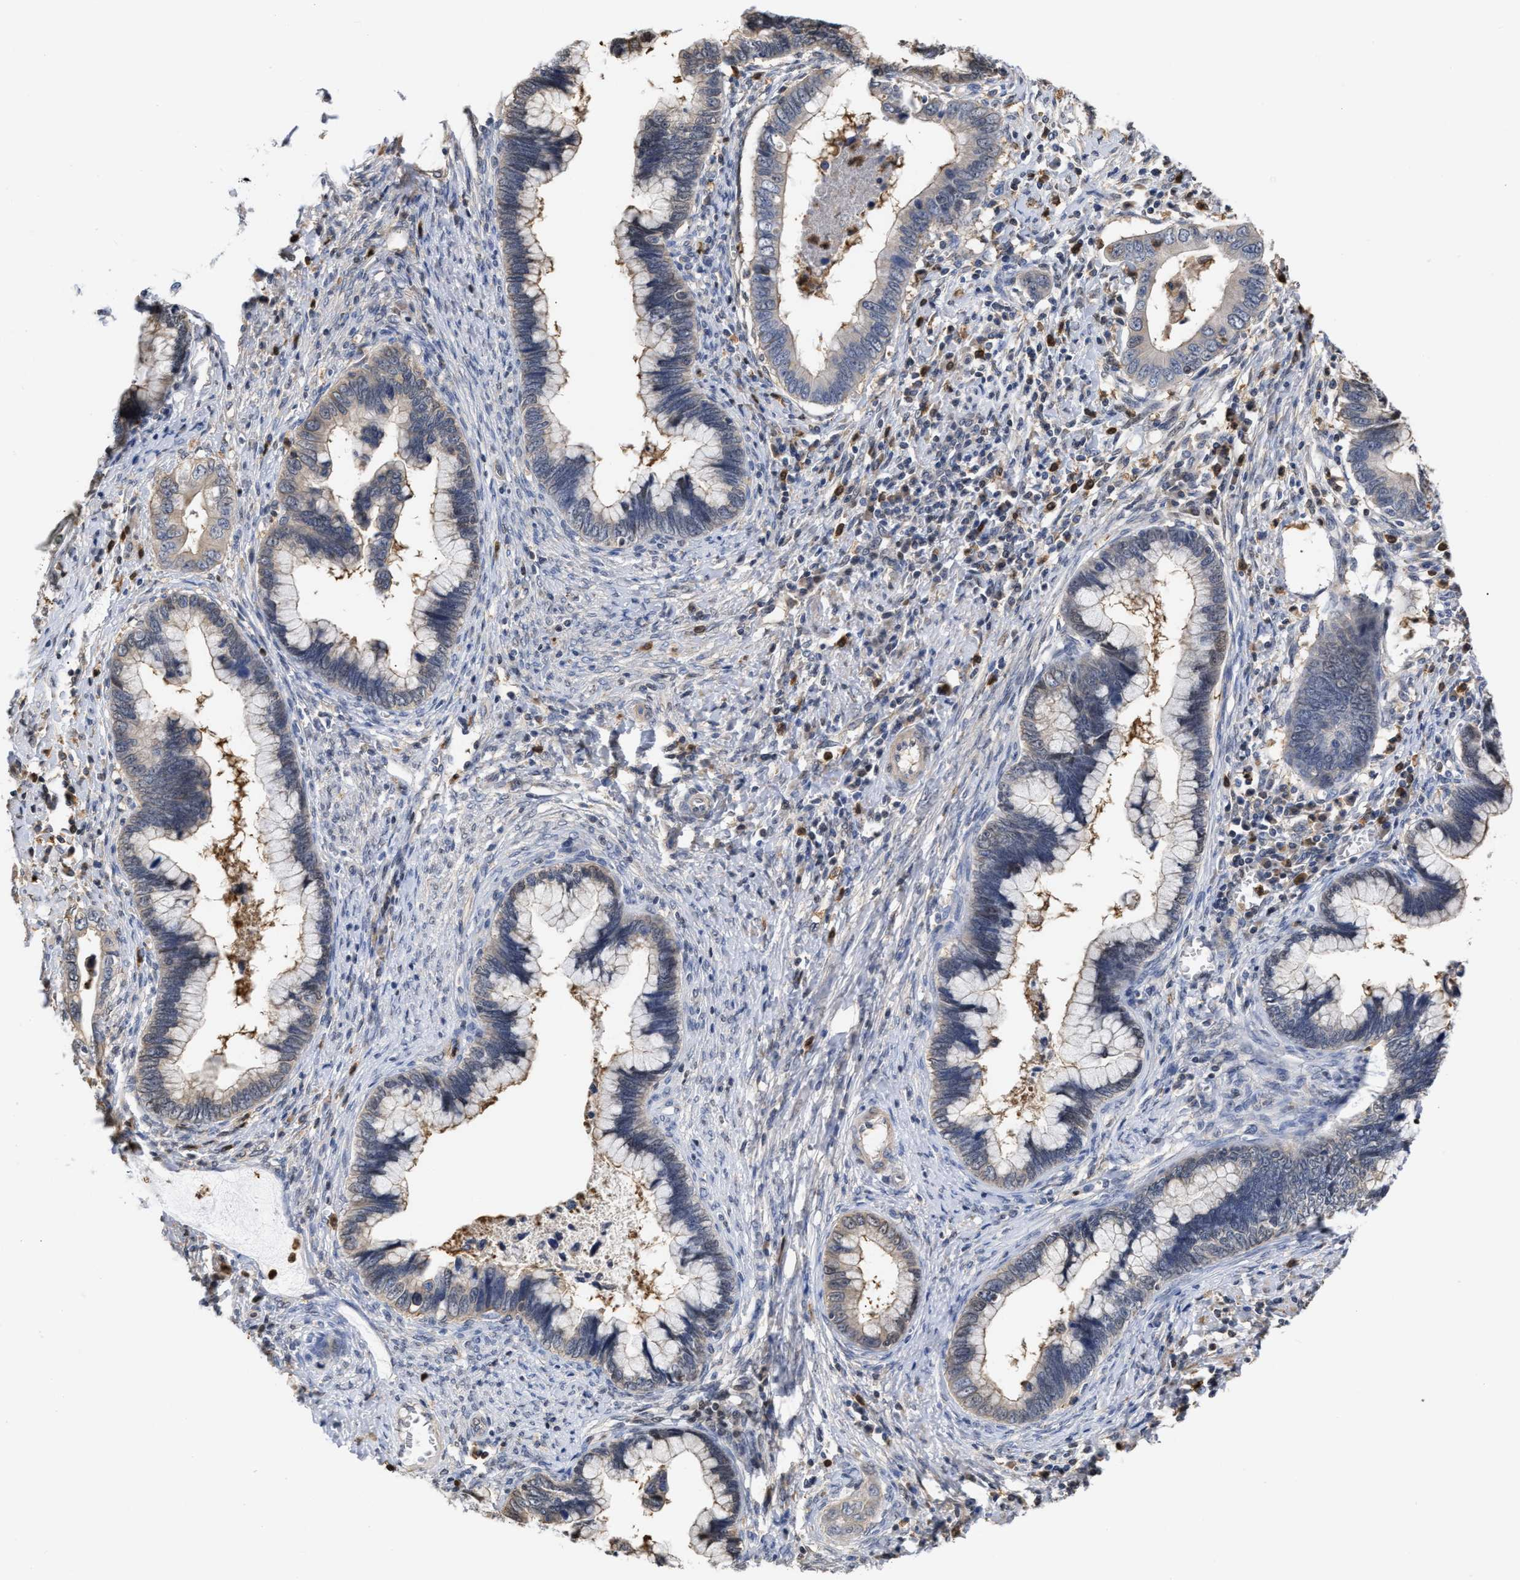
{"staining": {"intensity": "weak", "quantity": "<25%", "location": "cytoplasmic/membranous"}, "tissue": "cervical cancer", "cell_type": "Tumor cells", "image_type": "cancer", "snomed": [{"axis": "morphology", "description": "Adenocarcinoma, NOS"}, {"axis": "topography", "description": "Cervix"}], "caption": "Immunohistochemistry (IHC) histopathology image of cervical cancer stained for a protein (brown), which reveals no positivity in tumor cells.", "gene": "KLHDC1", "patient": {"sex": "female", "age": 44}}